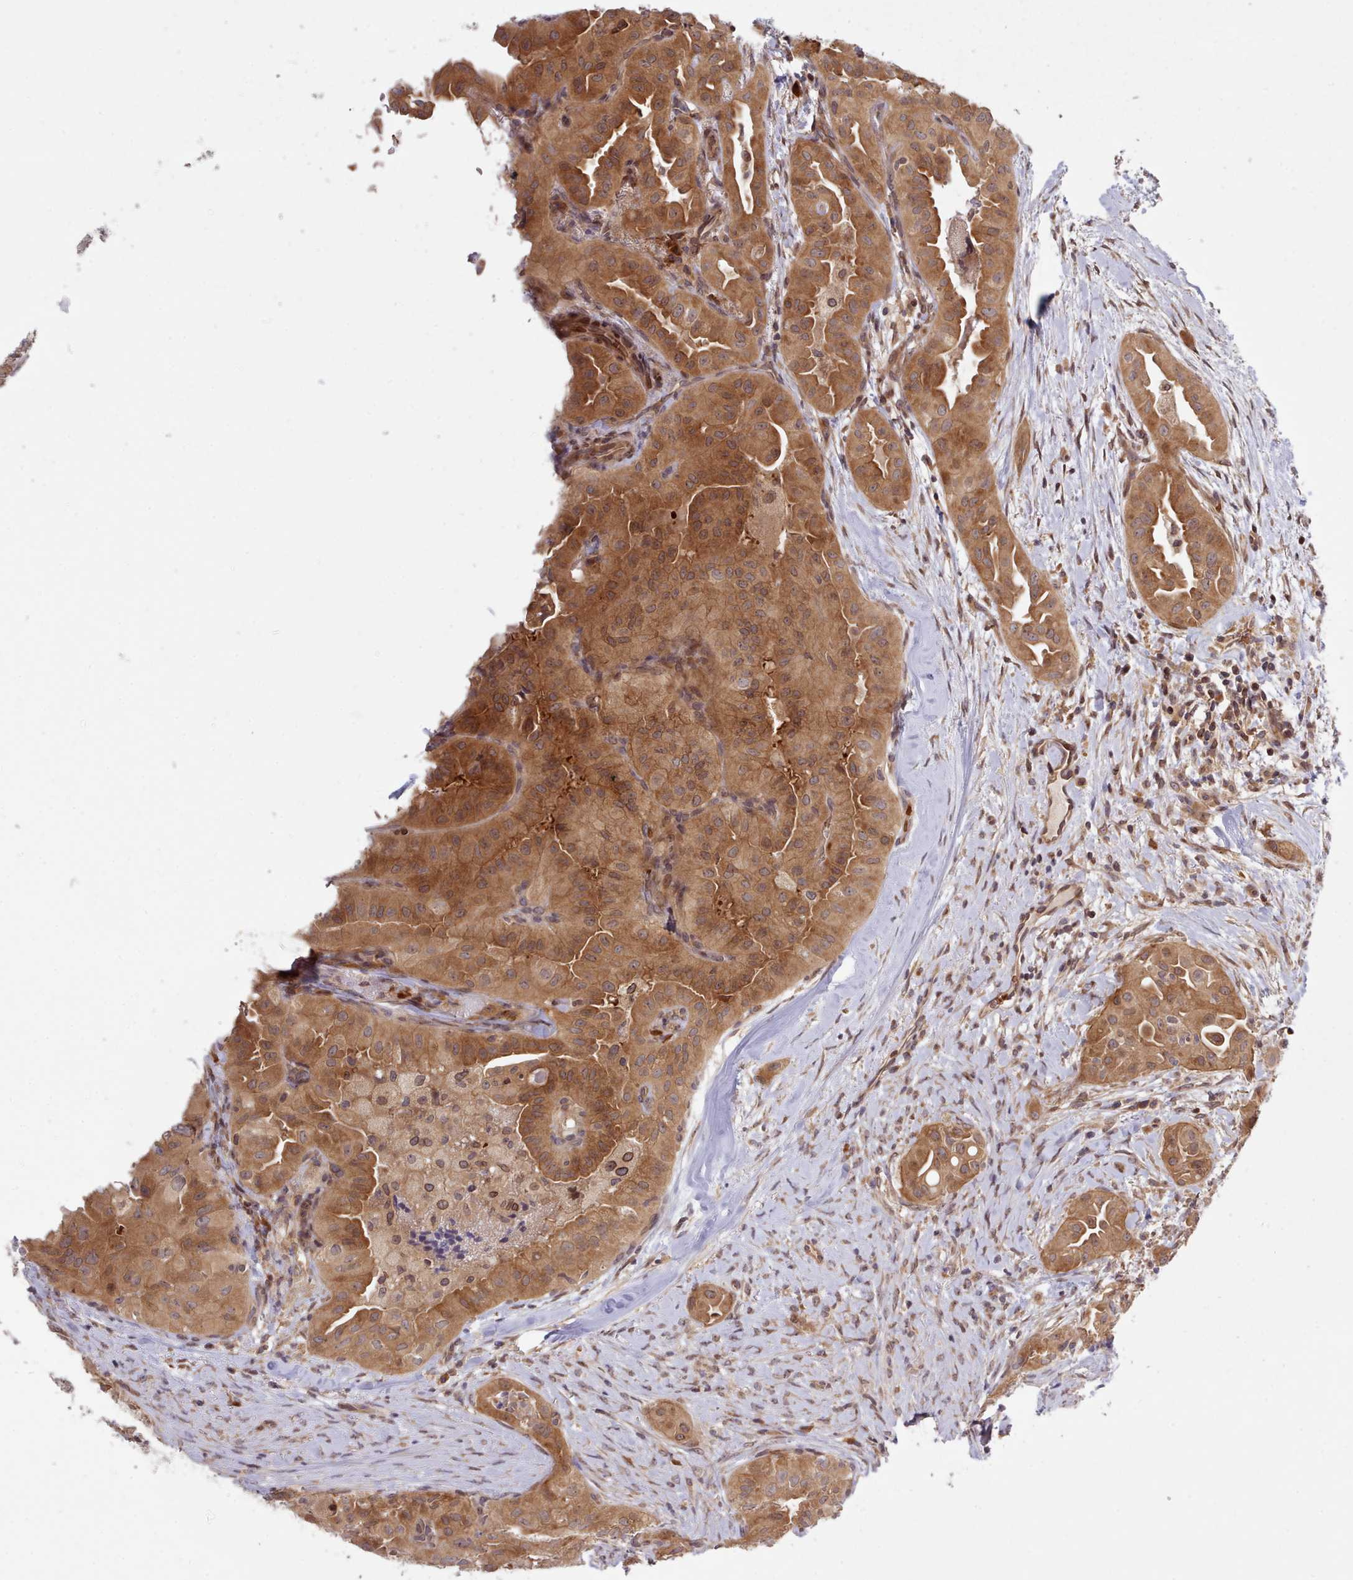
{"staining": {"intensity": "moderate", "quantity": ">75%", "location": "cytoplasmic/membranous"}, "tissue": "thyroid cancer", "cell_type": "Tumor cells", "image_type": "cancer", "snomed": [{"axis": "morphology", "description": "Normal tissue, NOS"}, {"axis": "morphology", "description": "Papillary adenocarcinoma, NOS"}, {"axis": "topography", "description": "Thyroid gland"}], "caption": "An image showing moderate cytoplasmic/membranous expression in approximately >75% of tumor cells in thyroid papillary adenocarcinoma, as visualized by brown immunohistochemical staining.", "gene": "UBE2G1", "patient": {"sex": "female", "age": 59}}